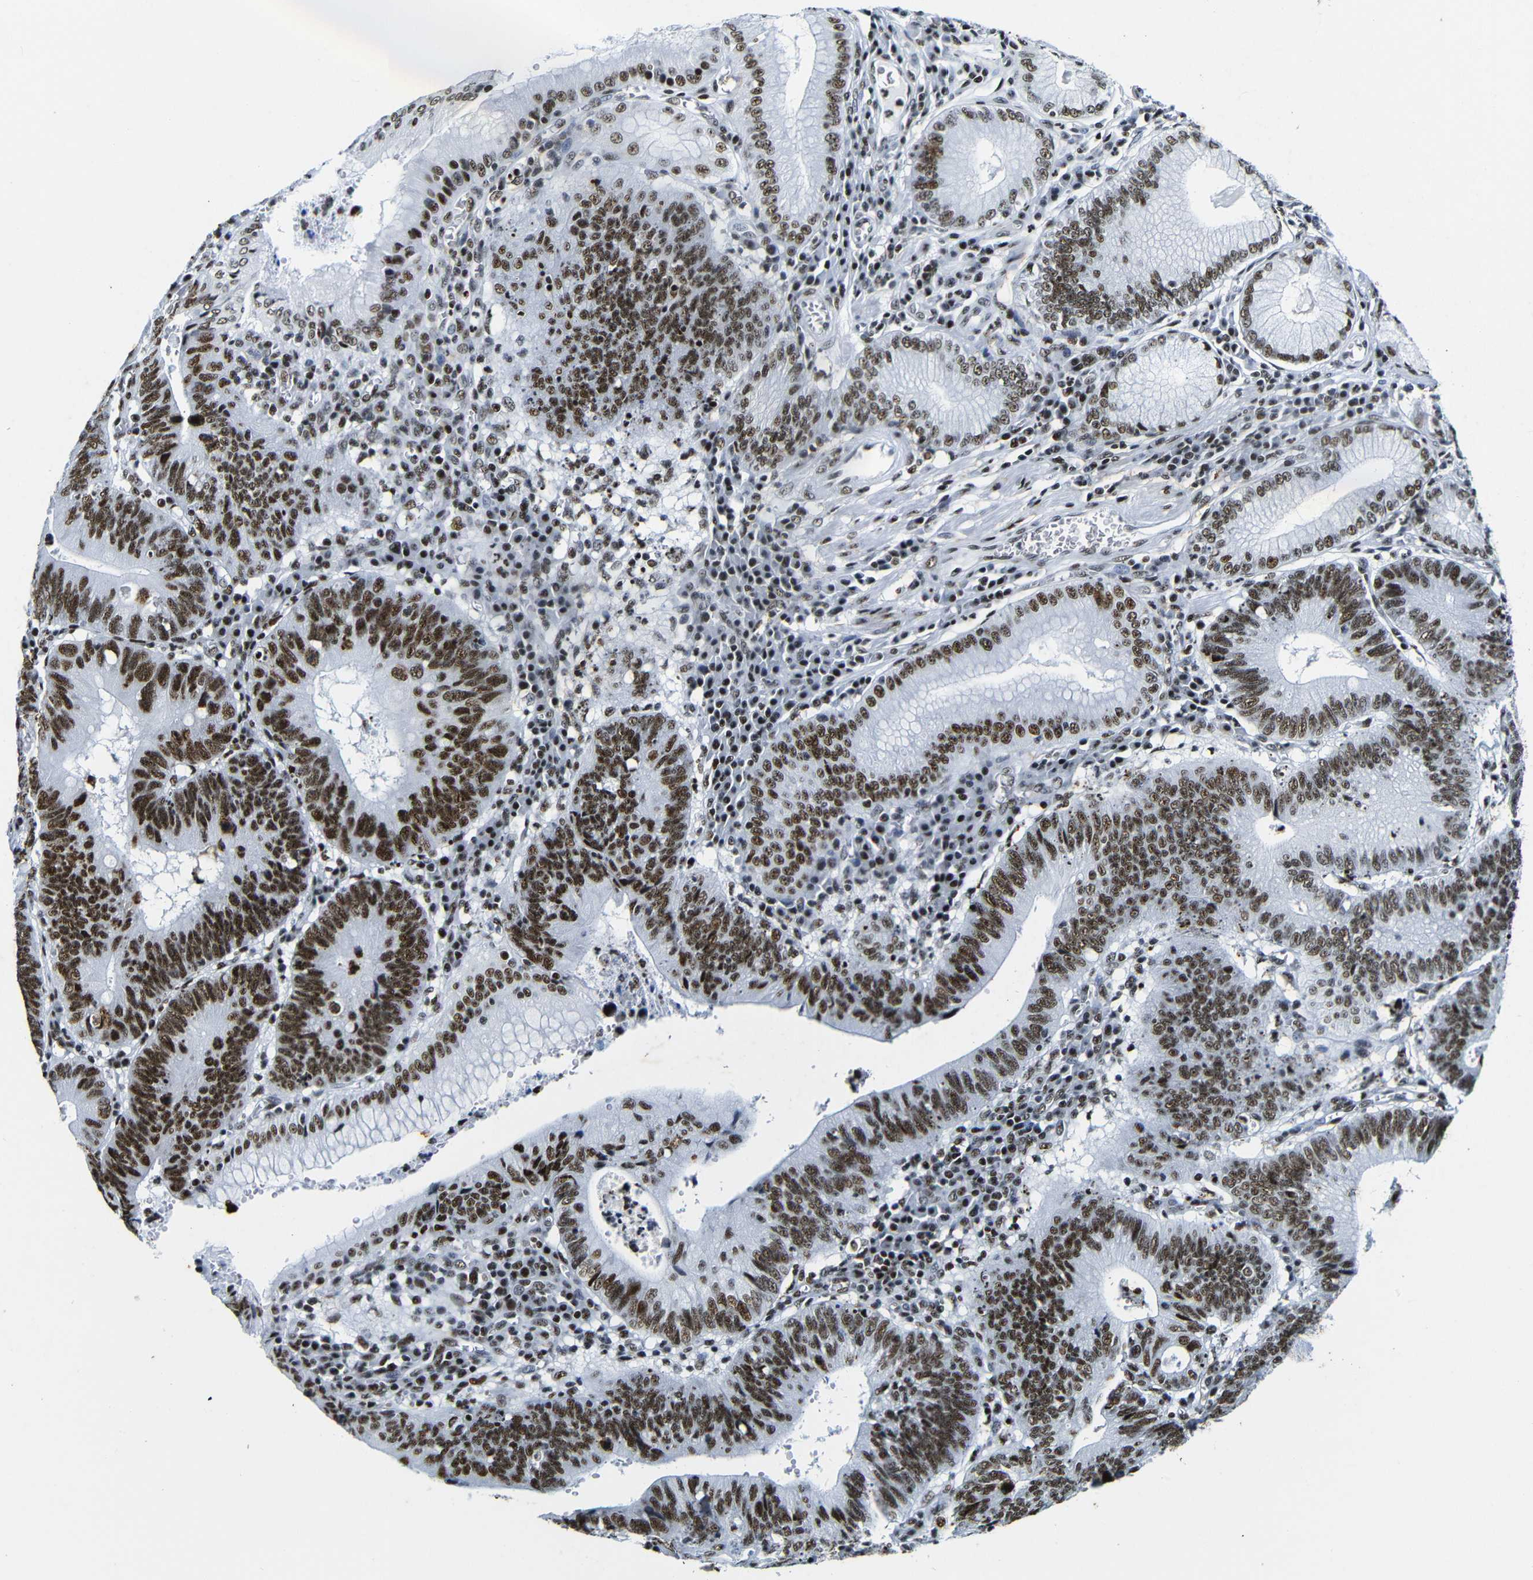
{"staining": {"intensity": "strong", "quantity": ">75%", "location": "nuclear"}, "tissue": "stomach cancer", "cell_type": "Tumor cells", "image_type": "cancer", "snomed": [{"axis": "morphology", "description": "Adenocarcinoma, NOS"}, {"axis": "topography", "description": "Stomach"}], "caption": "DAB (3,3'-diaminobenzidine) immunohistochemical staining of human stomach cancer displays strong nuclear protein staining in approximately >75% of tumor cells.", "gene": "SRSF1", "patient": {"sex": "male", "age": 59}}